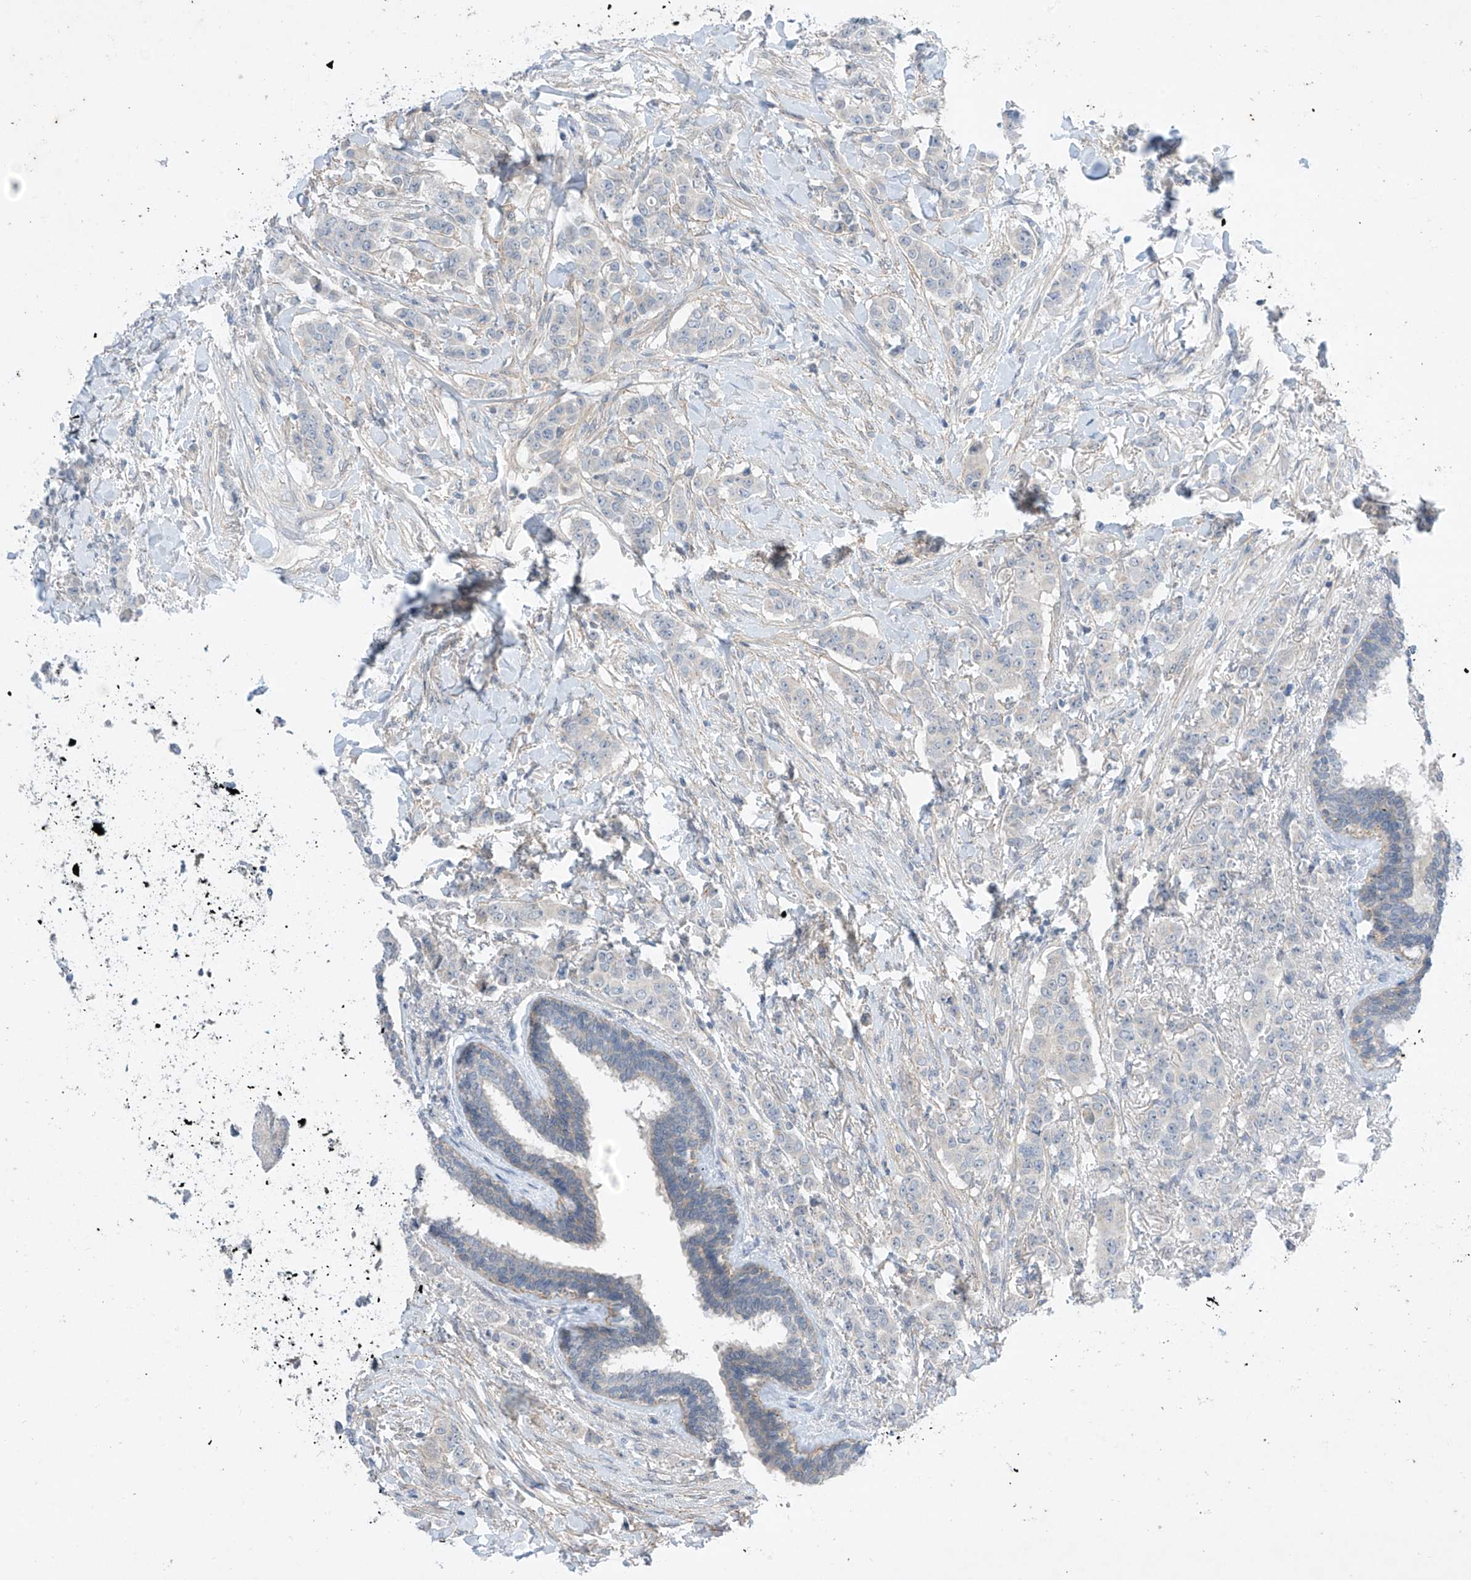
{"staining": {"intensity": "negative", "quantity": "none", "location": "none"}, "tissue": "breast cancer", "cell_type": "Tumor cells", "image_type": "cancer", "snomed": [{"axis": "morphology", "description": "Duct carcinoma"}, {"axis": "topography", "description": "Breast"}], "caption": "Infiltrating ductal carcinoma (breast) was stained to show a protein in brown. There is no significant positivity in tumor cells.", "gene": "ABLIM2", "patient": {"sex": "female", "age": 40}}